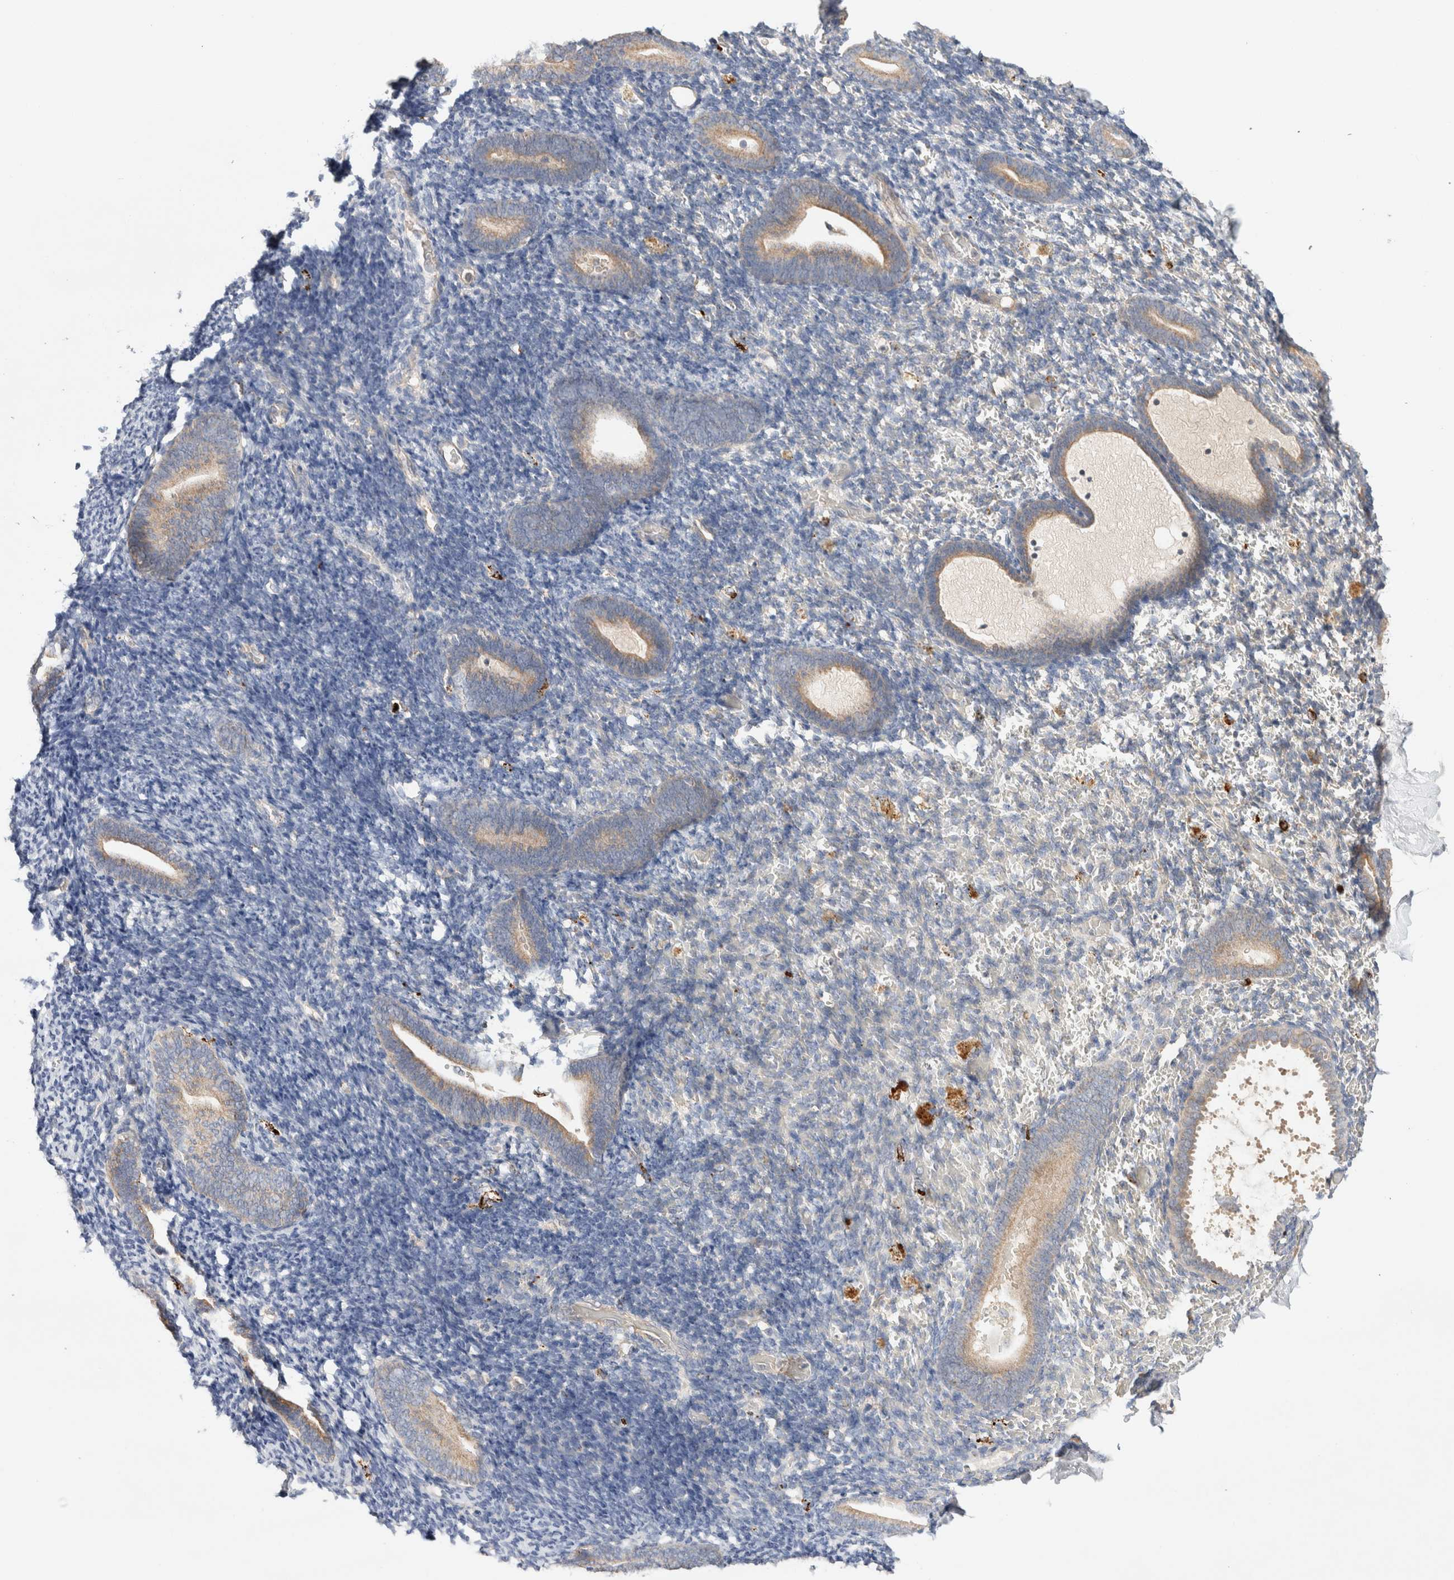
{"staining": {"intensity": "negative", "quantity": "none", "location": "none"}, "tissue": "endometrium", "cell_type": "Cells in endometrial stroma", "image_type": "normal", "snomed": [{"axis": "morphology", "description": "Normal tissue, NOS"}, {"axis": "topography", "description": "Endometrium"}], "caption": "Image shows no significant protein staining in cells in endometrial stroma of unremarkable endometrium. Brightfield microscopy of immunohistochemistry (IHC) stained with DAB (brown) and hematoxylin (blue), captured at high magnification.", "gene": "B3GNTL1", "patient": {"sex": "female", "age": 51}}